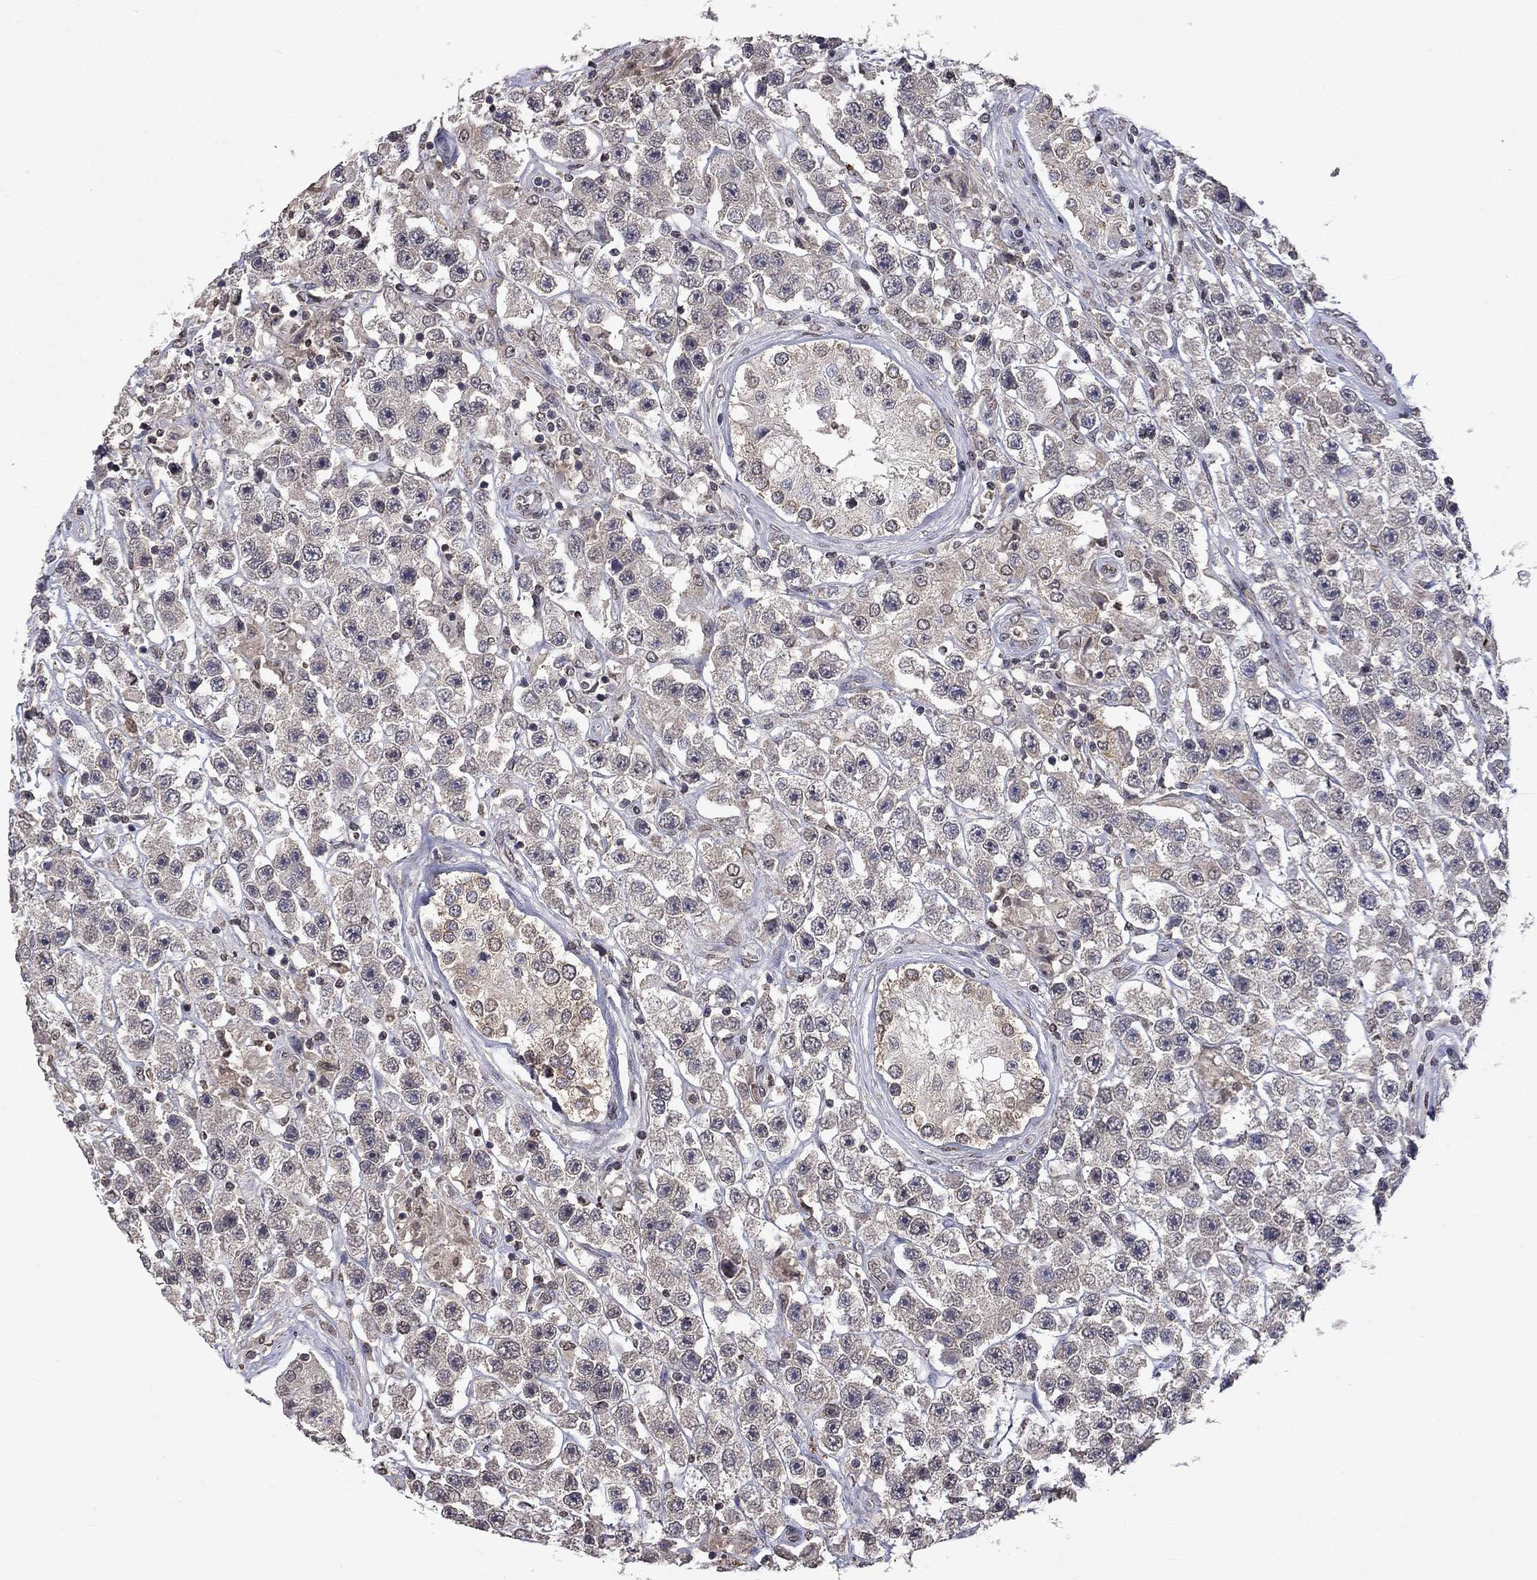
{"staining": {"intensity": "weak", "quantity": "<25%", "location": "cytoplasmic/membranous"}, "tissue": "testis cancer", "cell_type": "Tumor cells", "image_type": "cancer", "snomed": [{"axis": "morphology", "description": "Seminoma, NOS"}, {"axis": "topography", "description": "Testis"}], "caption": "Immunohistochemistry (IHC) photomicrograph of neoplastic tissue: testis cancer stained with DAB (3,3'-diaminobenzidine) exhibits no significant protein positivity in tumor cells. (Stains: DAB (3,3'-diaminobenzidine) immunohistochemistry with hematoxylin counter stain, Microscopy: brightfield microscopy at high magnification).", "gene": "TTC38", "patient": {"sex": "male", "age": 45}}